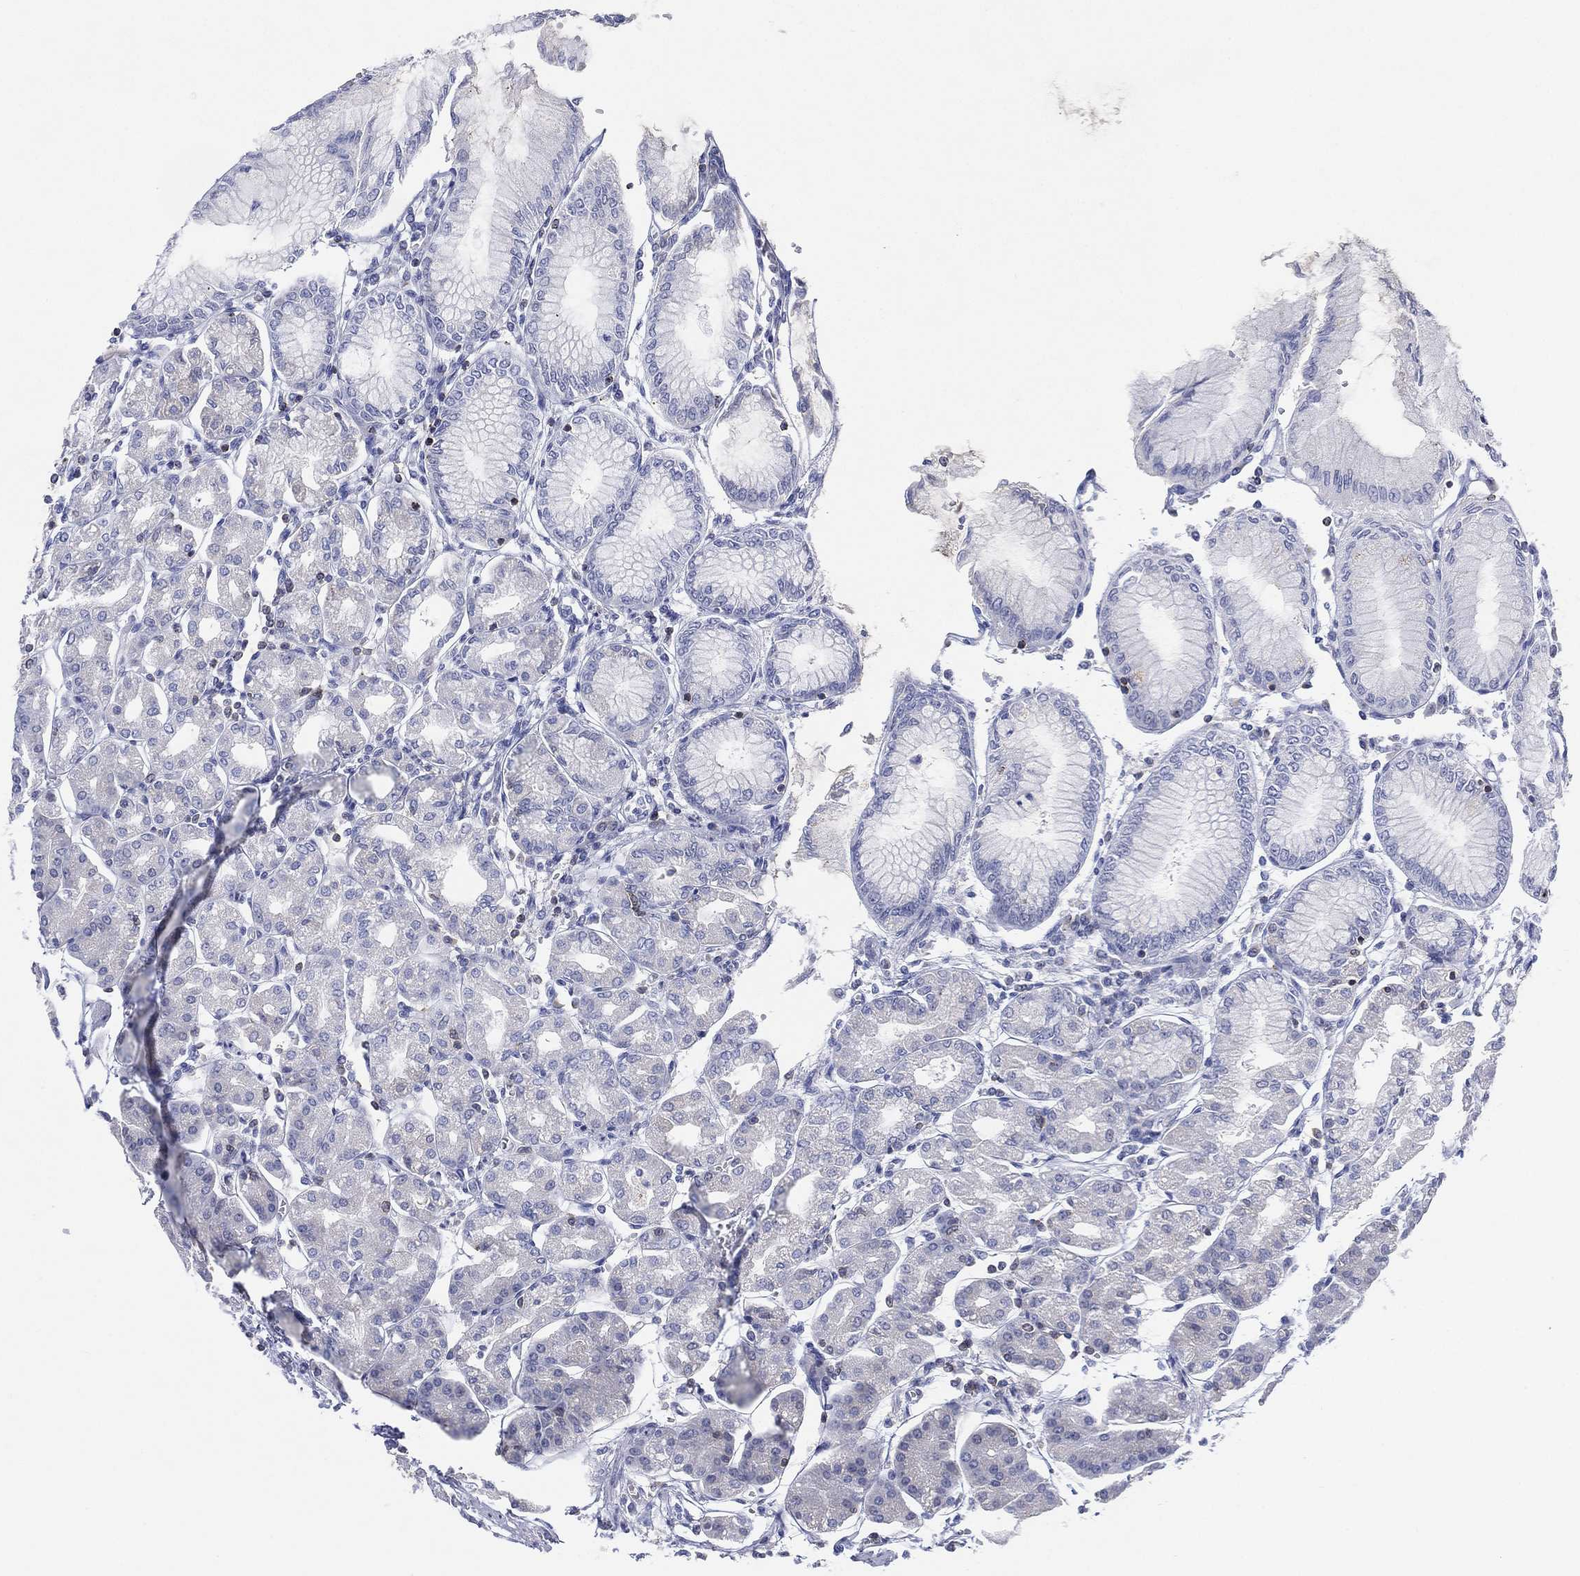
{"staining": {"intensity": "negative", "quantity": "none", "location": "none"}, "tissue": "stomach", "cell_type": "Glandular cells", "image_type": "normal", "snomed": [{"axis": "morphology", "description": "Normal tissue, NOS"}, {"axis": "topography", "description": "Skeletal muscle"}, {"axis": "topography", "description": "Stomach"}], "caption": "Immunohistochemistry of unremarkable human stomach displays no expression in glandular cells. The staining is performed using DAB (3,3'-diaminobenzidine) brown chromogen with nuclei counter-stained in using hematoxylin.", "gene": "SEPTIN1", "patient": {"sex": "female", "age": 57}}